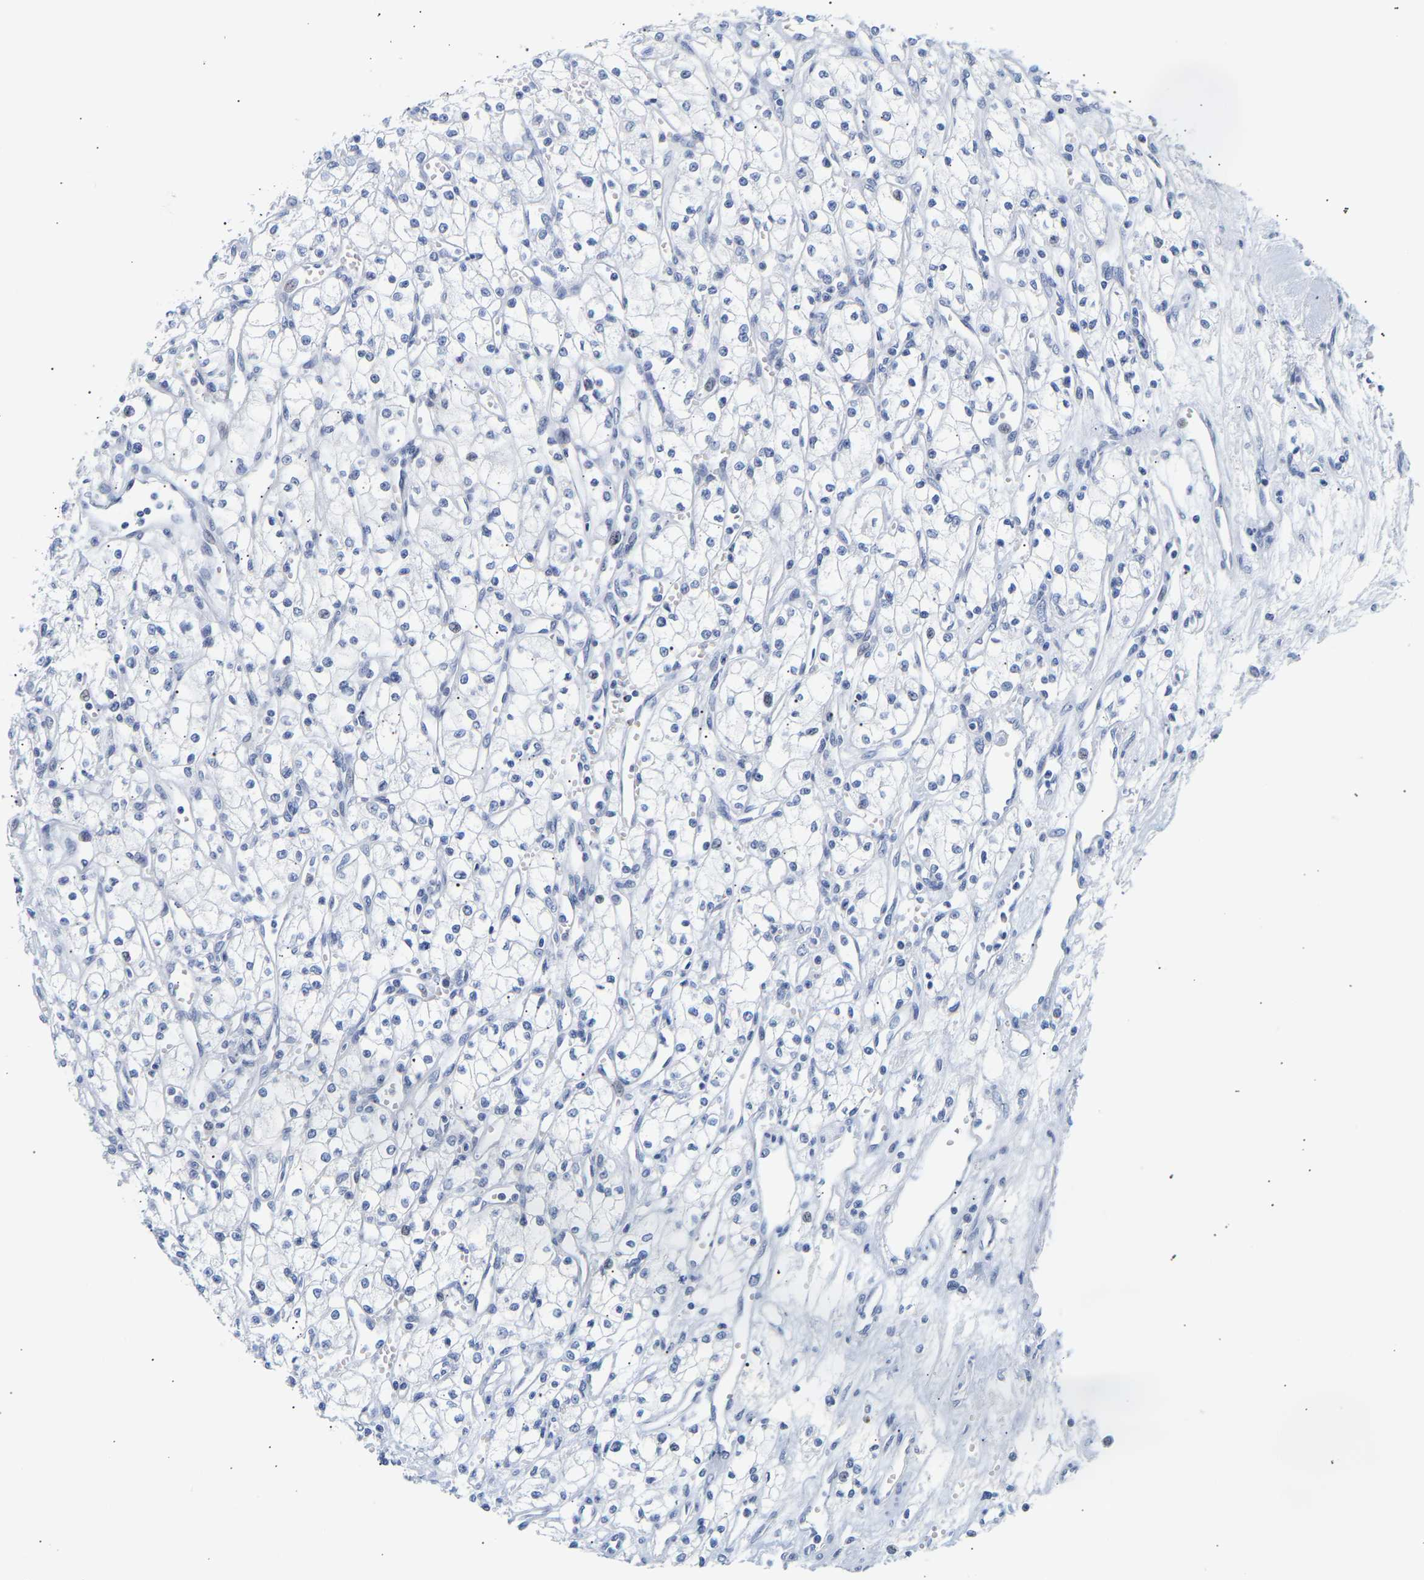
{"staining": {"intensity": "negative", "quantity": "none", "location": "none"}, "tissue": "renal cancer", "cell_type": "Tumor cells", "image_type": "cancer", "snomed": [{"axis": "morphology", "description": "Adenocarcinoma, NOS"}, {"axis": "topography", "description": "Kidney"}], "caption": "High power microscopy micrograph of an immunohistochemistry (IHC) image of adenocarcinoma (renal), revealing no significant expression in tumor cells.", "gene": "SPINK2", "patient": {"sex": "male", "age": 59}}